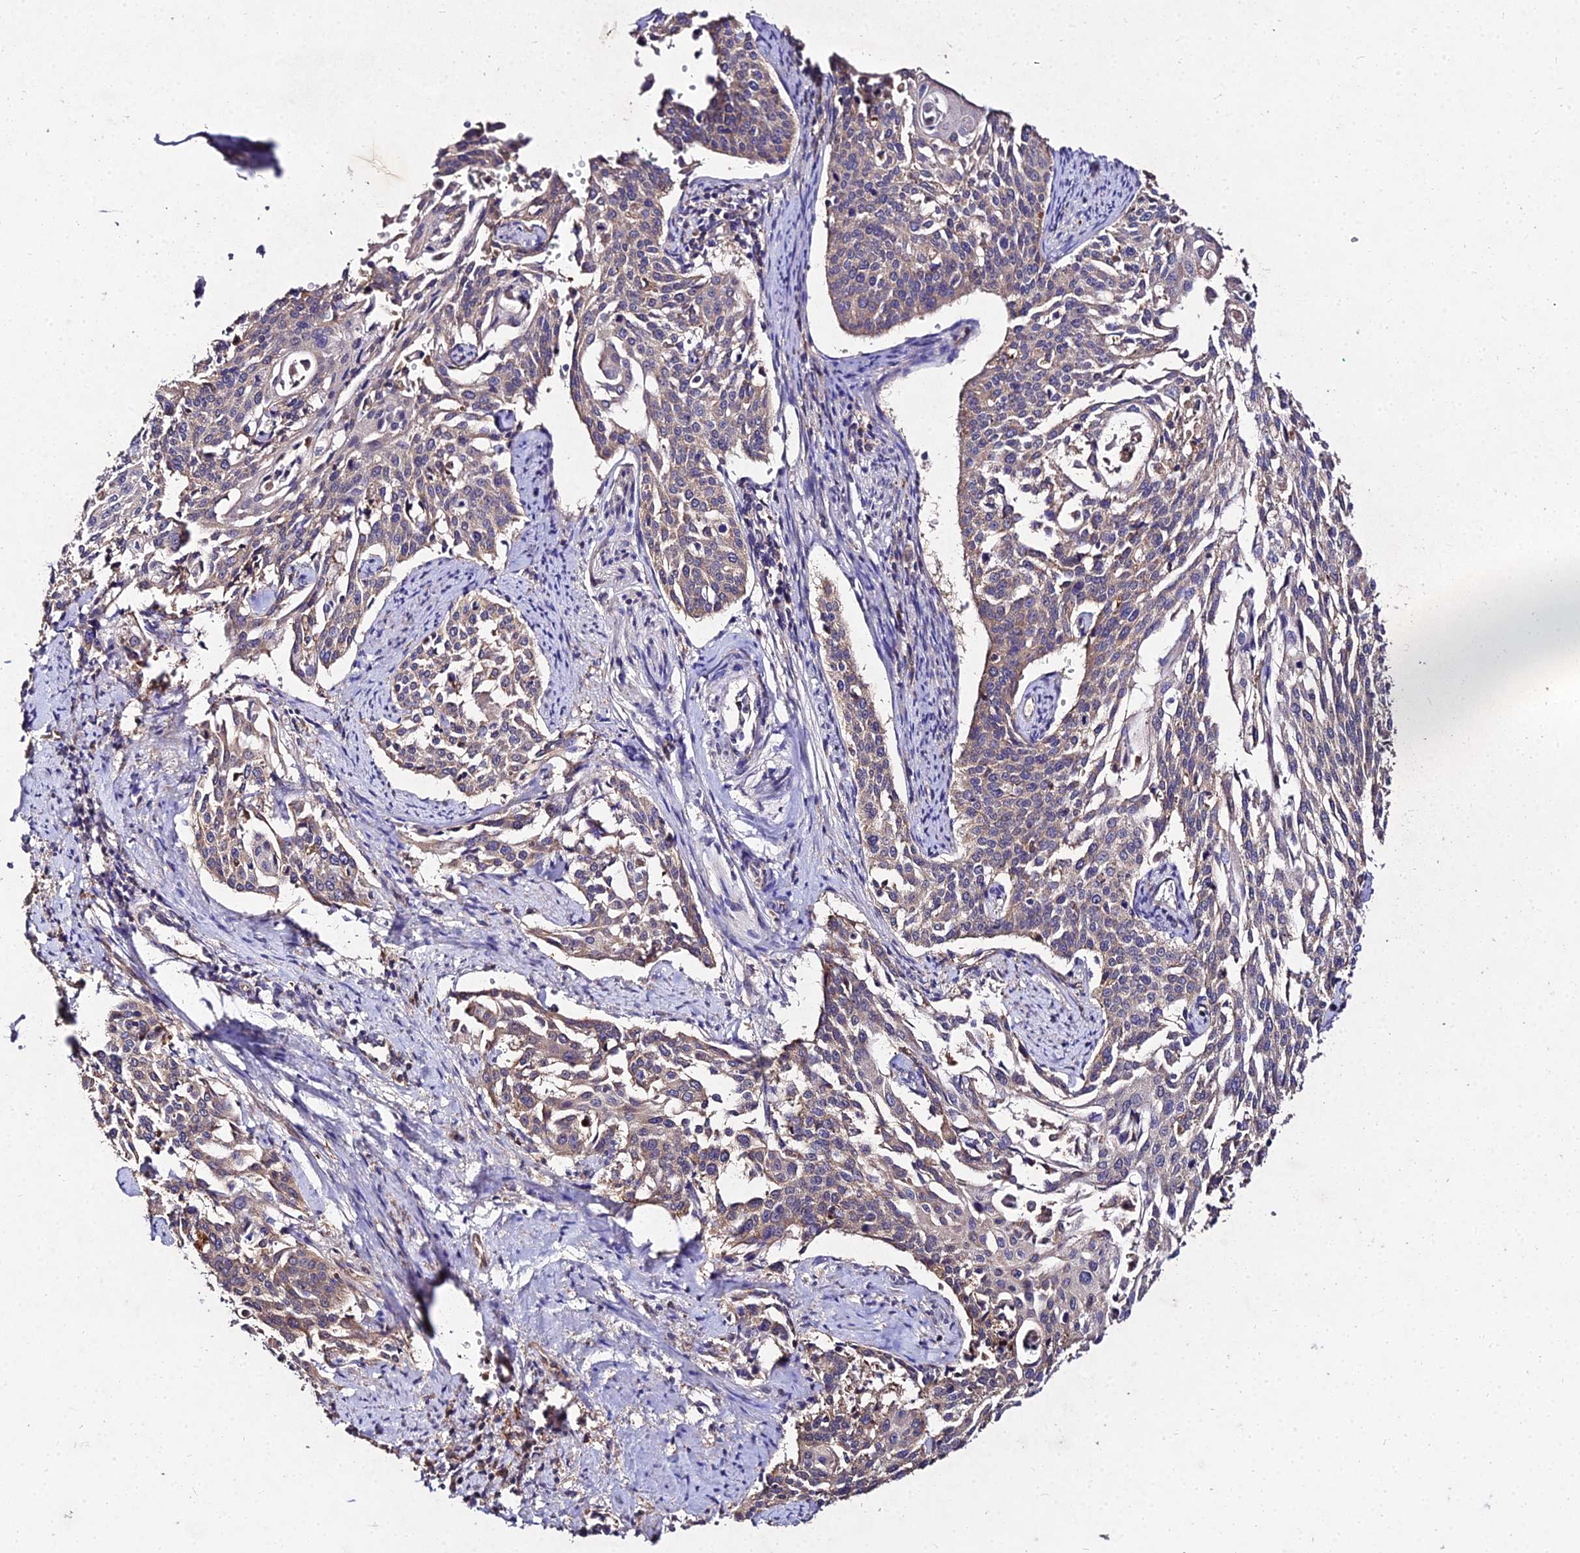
{"staining": {"intensity": "weak", "quantity": ">75%", "location": "cytoplasmic/membranous"}, "tissue": "cervical cancer", "cell_type": "Tumor cells", "image_type": "cancer", "snomed": [{"axis": "morphology", "description": "Squamous cell carcinoma, NOS"}, {"axis": "topography", "description": "Cervix"}], "caption": "A photomicrograph of human squamous cell carcinoma (cervical) stained for a protein reveals weak cytoplasmic/membranous brown staining in tumor cells.", "gene": "AP3M2", "patient": {"sex": "female", "age": 44}}